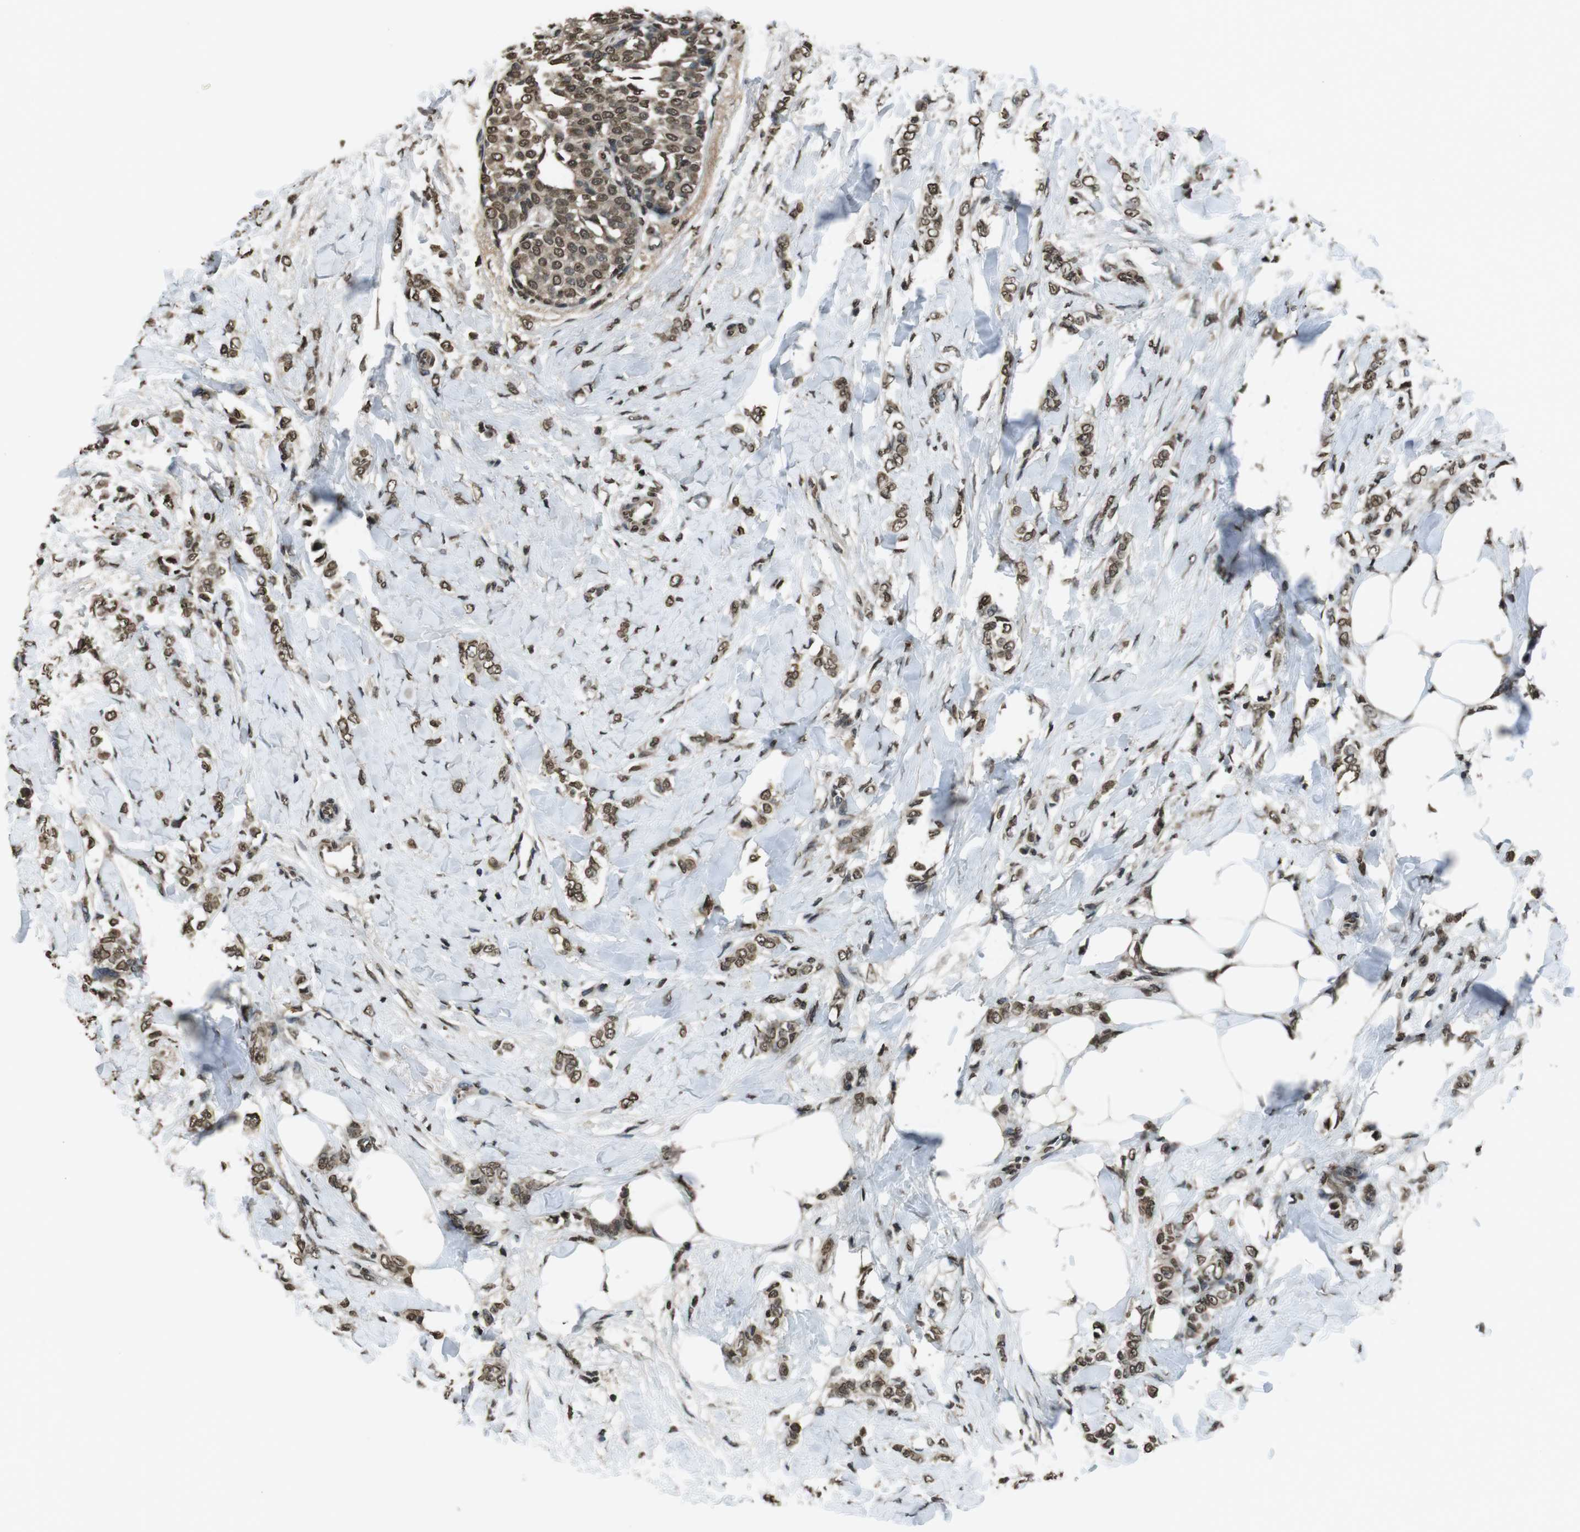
{"staining": {"intensity": "moderate", "quantity": ">75%", "location": "nuclear"}, "tissue": "breast cancer", "cell_type": "Tumor cells", "image_type": "cancer", "snomed": [{"axis": "morphology", "description": "Lobular carcinoma, in situ"}, {"axis": "morphology", "description": "Lobular carcinoma"}, {"axis": "topography", "description": "Breast"}], "caption": "Moderate nuclear positivity for a protein is appreciated in approximately >75% of tumor cells of breast cancer (lobular carcinoma in situ) using IHC.", "gene": "MAF", "patient": {"sex": "female", "age": 41}}